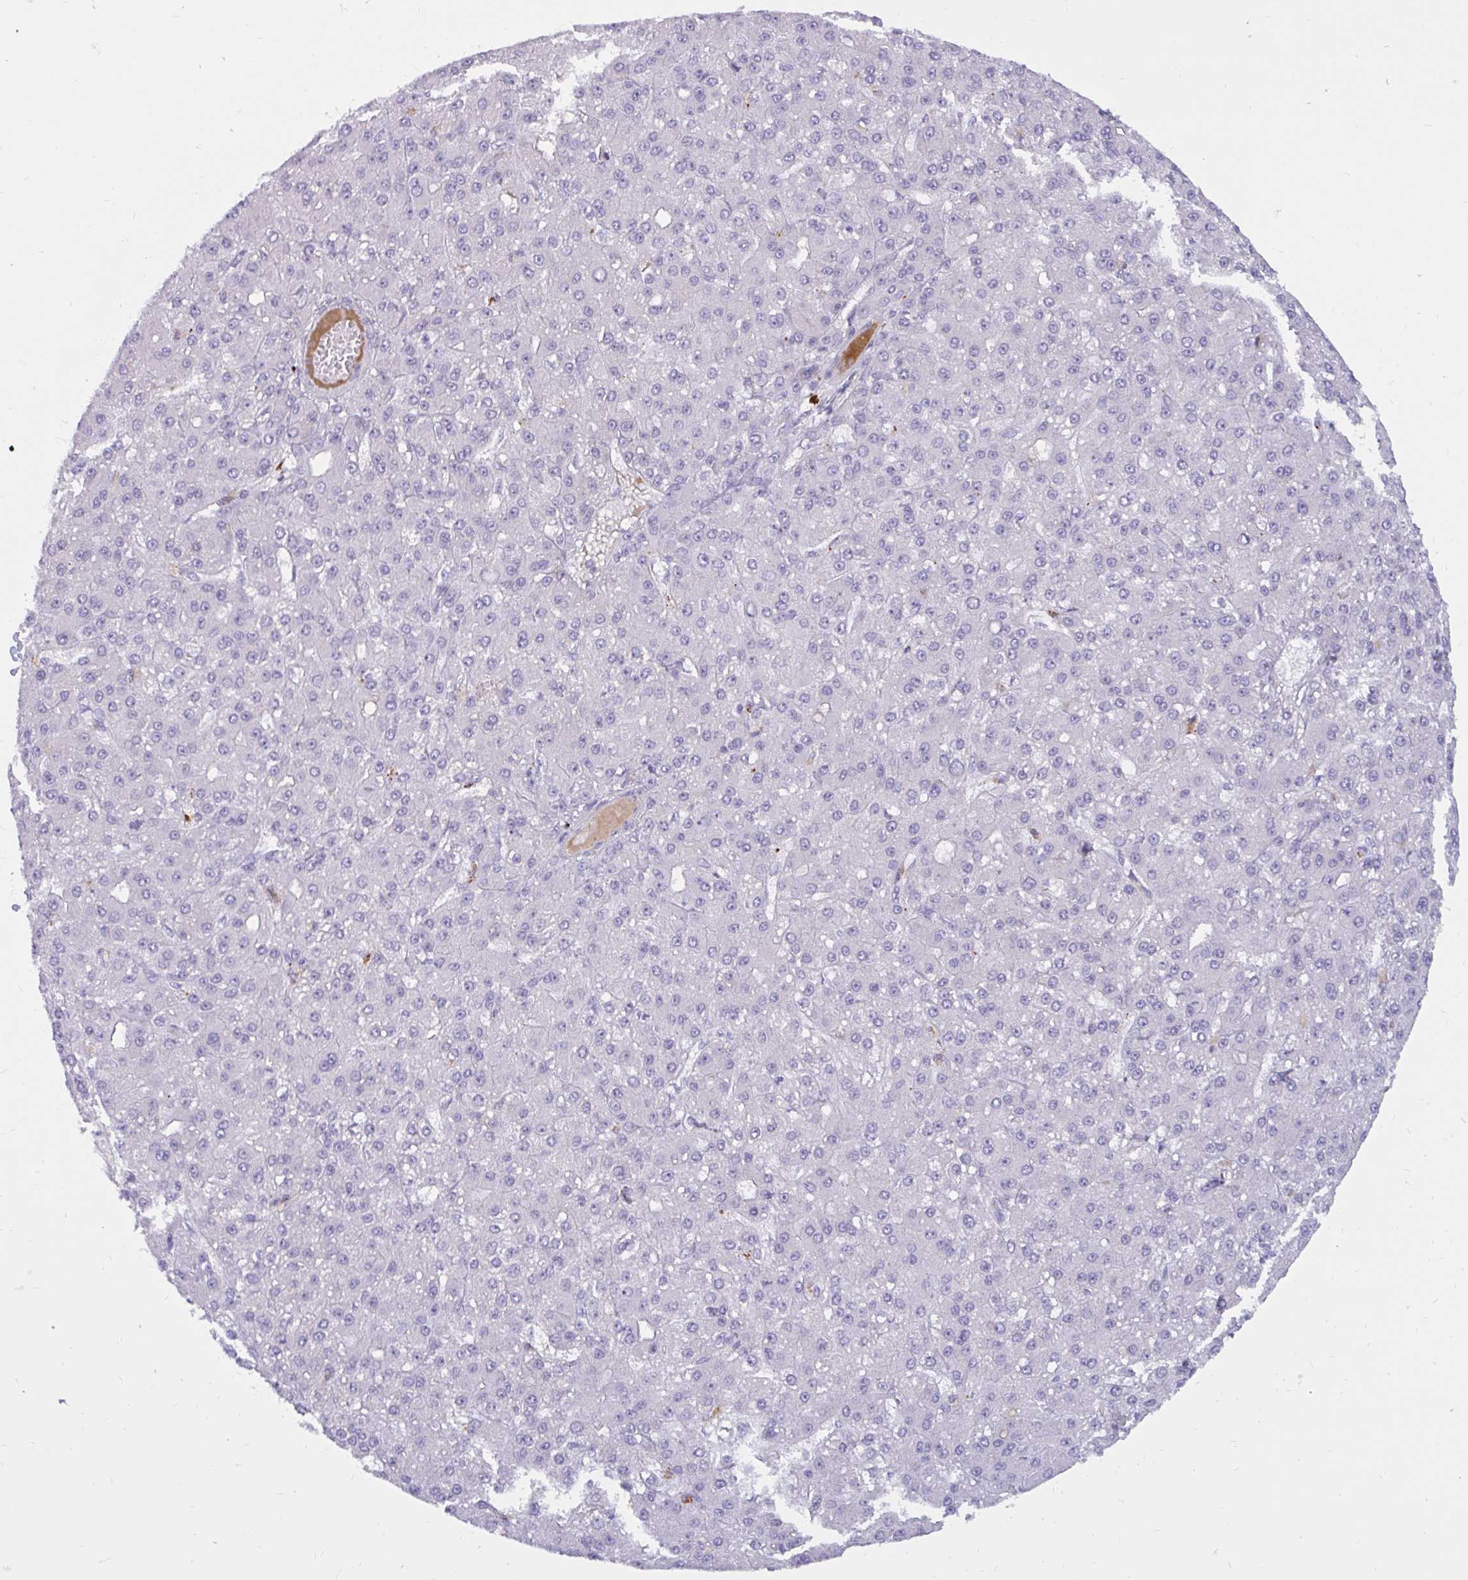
{"staining": {"intensity": "negative", "quantity": "none", "location": "none"}, "tissue": "liver cancer", "cell_type": "Tumor cells", "image_type": "cancer", "snomed": [{"axis": "morphology", "description": "Carcinoma, Hepatocellular, NOS"}, {"axis": "topography", "description": "Liver"}], "caption": "Photomicrograph shows no protein positivity in tumor cells of liver cancer tissue. Brightfield microscopy of IHC stained with DAB (3,3'-diaminobenzidine) (brown) and hematoxylin (blue), captured at high magnification.", "gene": "FAM219B", "patient": {"sex": "male", "age": 67}}